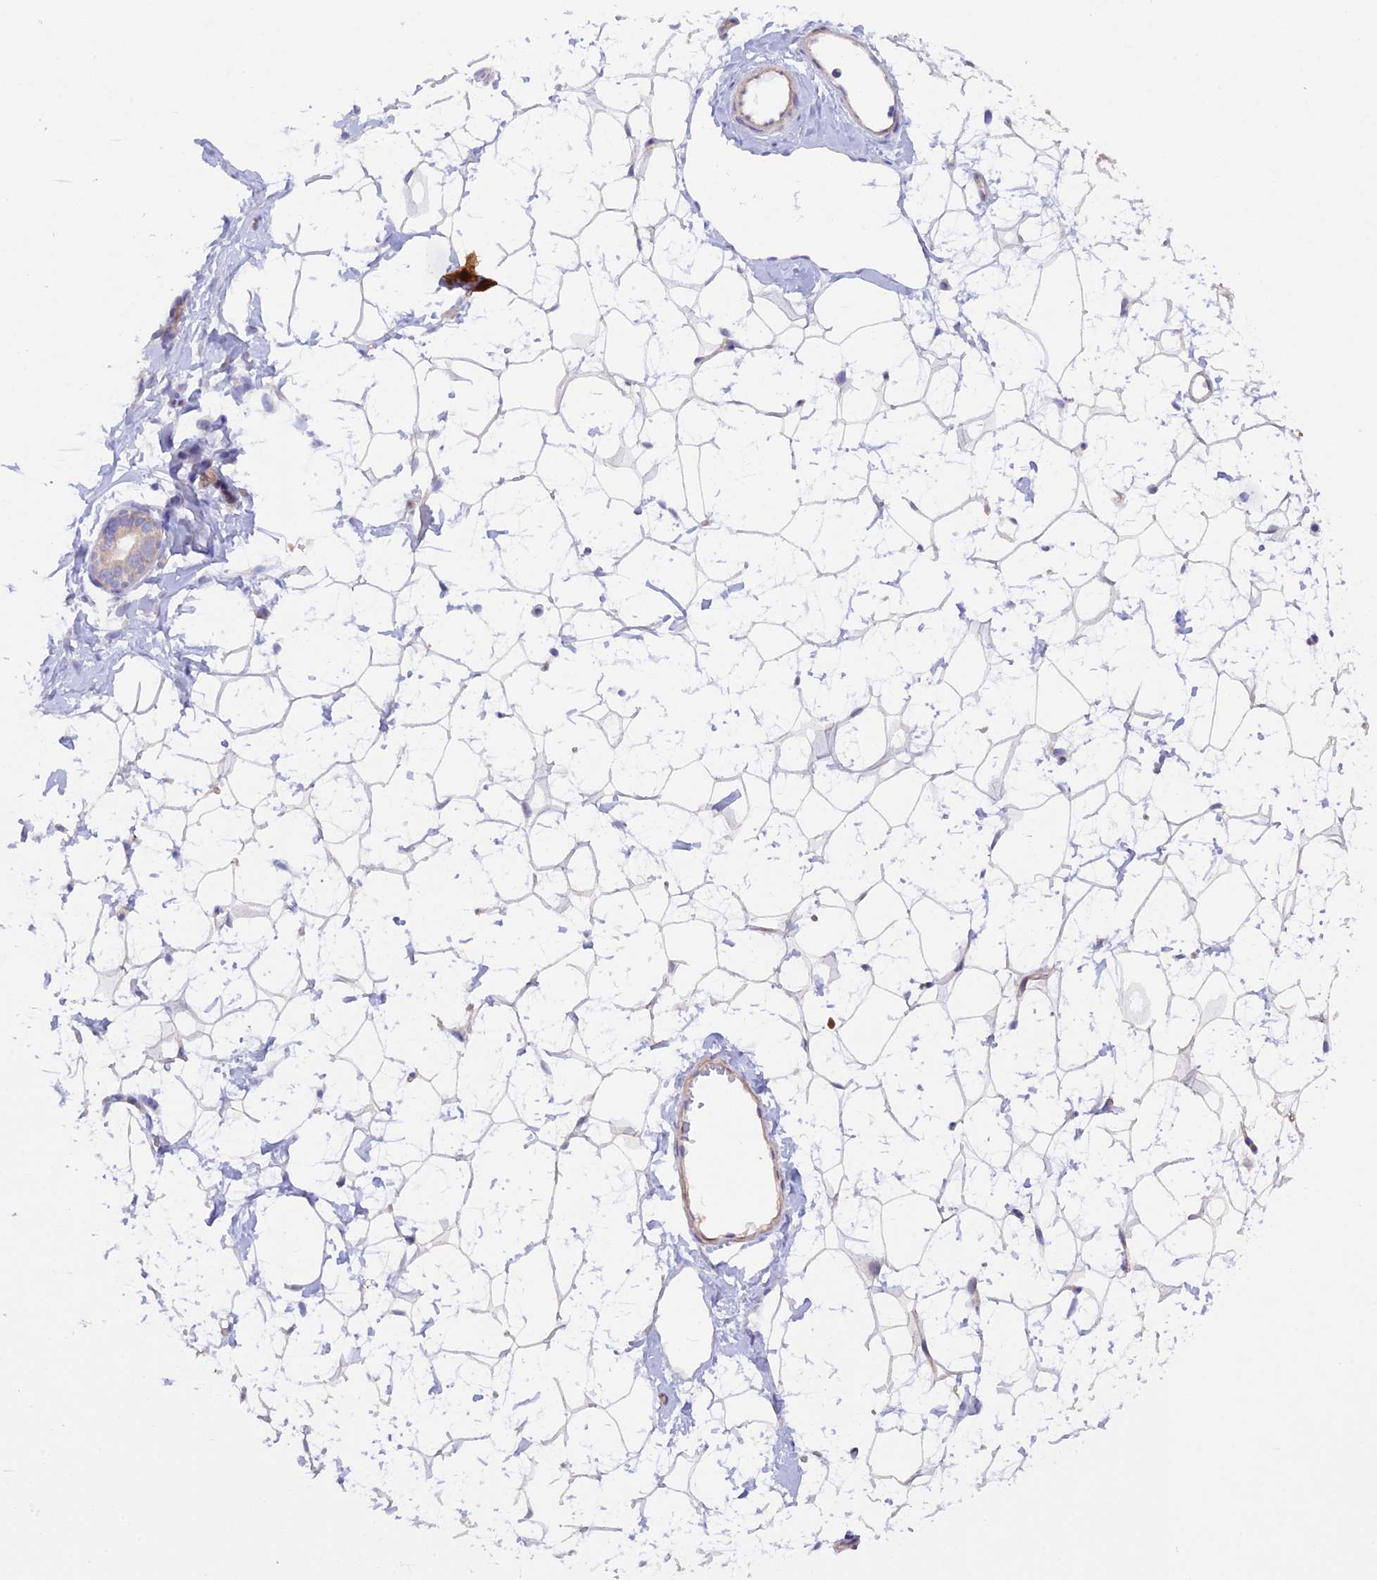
{"staining": {"intensity": "negative", "quantity": "none", "location": "none"}, "tissue": "breast", "cell_type": "Adipocytes", "image_type": "normal", "snomed": [{"axis": "morphology", "description": "Normal tissue, NOS"}, {"axis": "morphology", "description": "Adenoma, NOS"}, {"axis": "topography", "description": "Breast"}], "caption": "IHC image of normal breast: breast stained with DAB demonstrates no significant protein positivity in adipocytes.", "gene": "FZR1", "patient": {"sex": "female", "age": 23}}